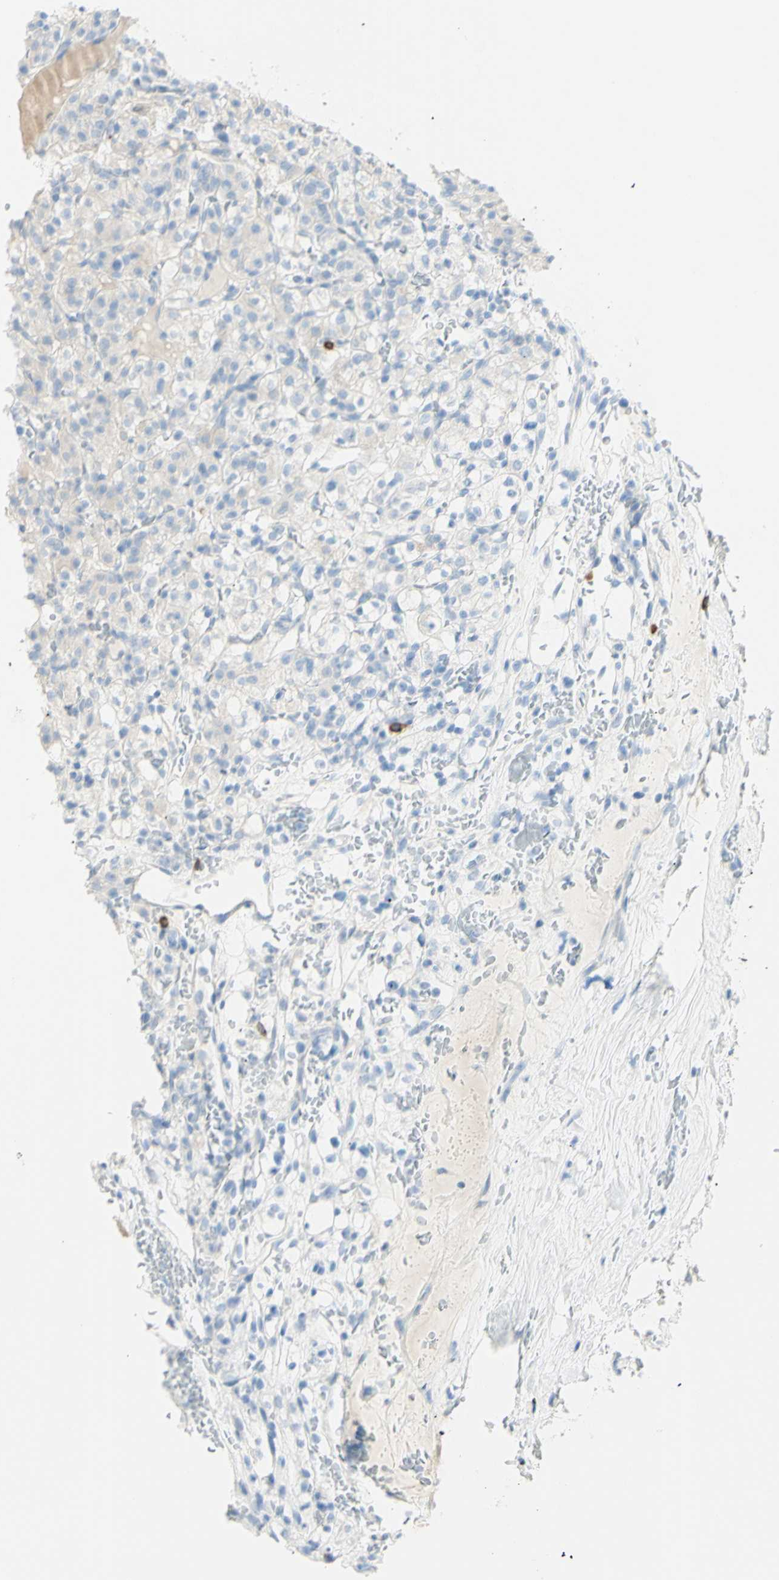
{"staining": {"intensity": "negative", "quantity": "none", "location": "none"}, "tissue": "renal cancer", "cell_type": "Tumor cells", "image_type": "cancer", "snomed": [{"axis": "morphology", "description": "Normal tissue, NOS"}, {"axis": "morphology", "description": "Adenocarcinoma, NOS"}, {"axis": "topography", "description": "Kidney"}], "caption": "High power microscopy image of an IHC histopathology image of renal adenocarcinoma, revealing no significant staining in tumor cells.", "gene": "LETM1", "patient": {"sex": "female", "age": 72}}